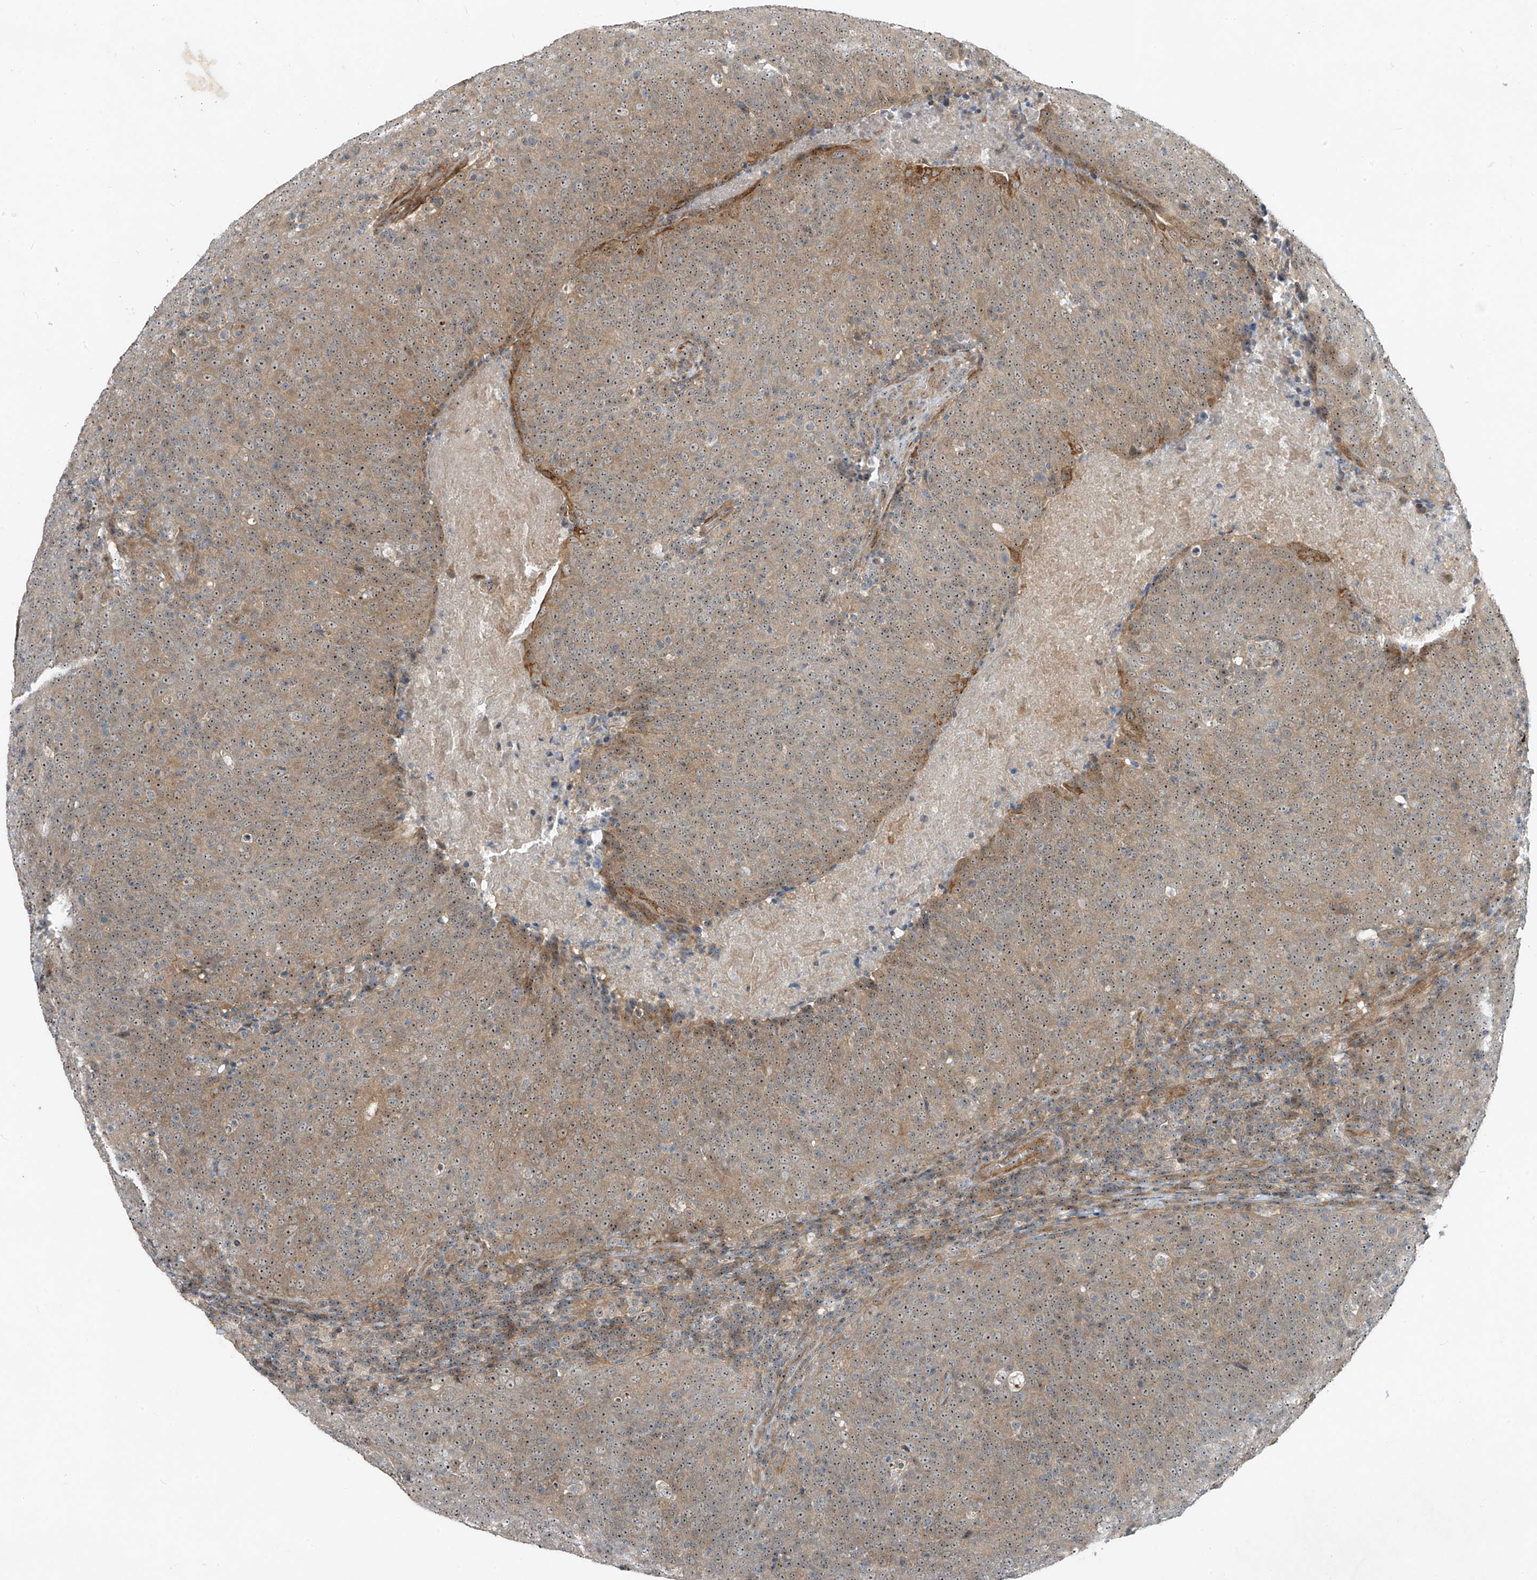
{"staining": {"intensity": "weak", "quantity": "25%-75%", "location": "cytoplasmic/membranous,nuclear"}, "tissue": "head and neck cancer", "cell_type": "Tumor cells", "image_type": "cancer", "snomed": [{"axis": "morphology", "description": "Squamous cell carcinoma, NOS"}, {"axis": "morphology", "description": "Squamous cell carcinoma, metastatic, NOS"}, {"axis": "topography", "description": "Lymph node"}, {"axis": "topography", "description": "Head-Neck"}], "caption": "Weak cytoplasmic/membranous and nuclear positivity for a protein is present in about 25%-75% of tumor cells of head and neck cancer (metastatic squamous cell carcinoma) using immunohistochemistry (IHC).", "gene": "PPCS", "patient": {"sex": "male", "age": 62}}